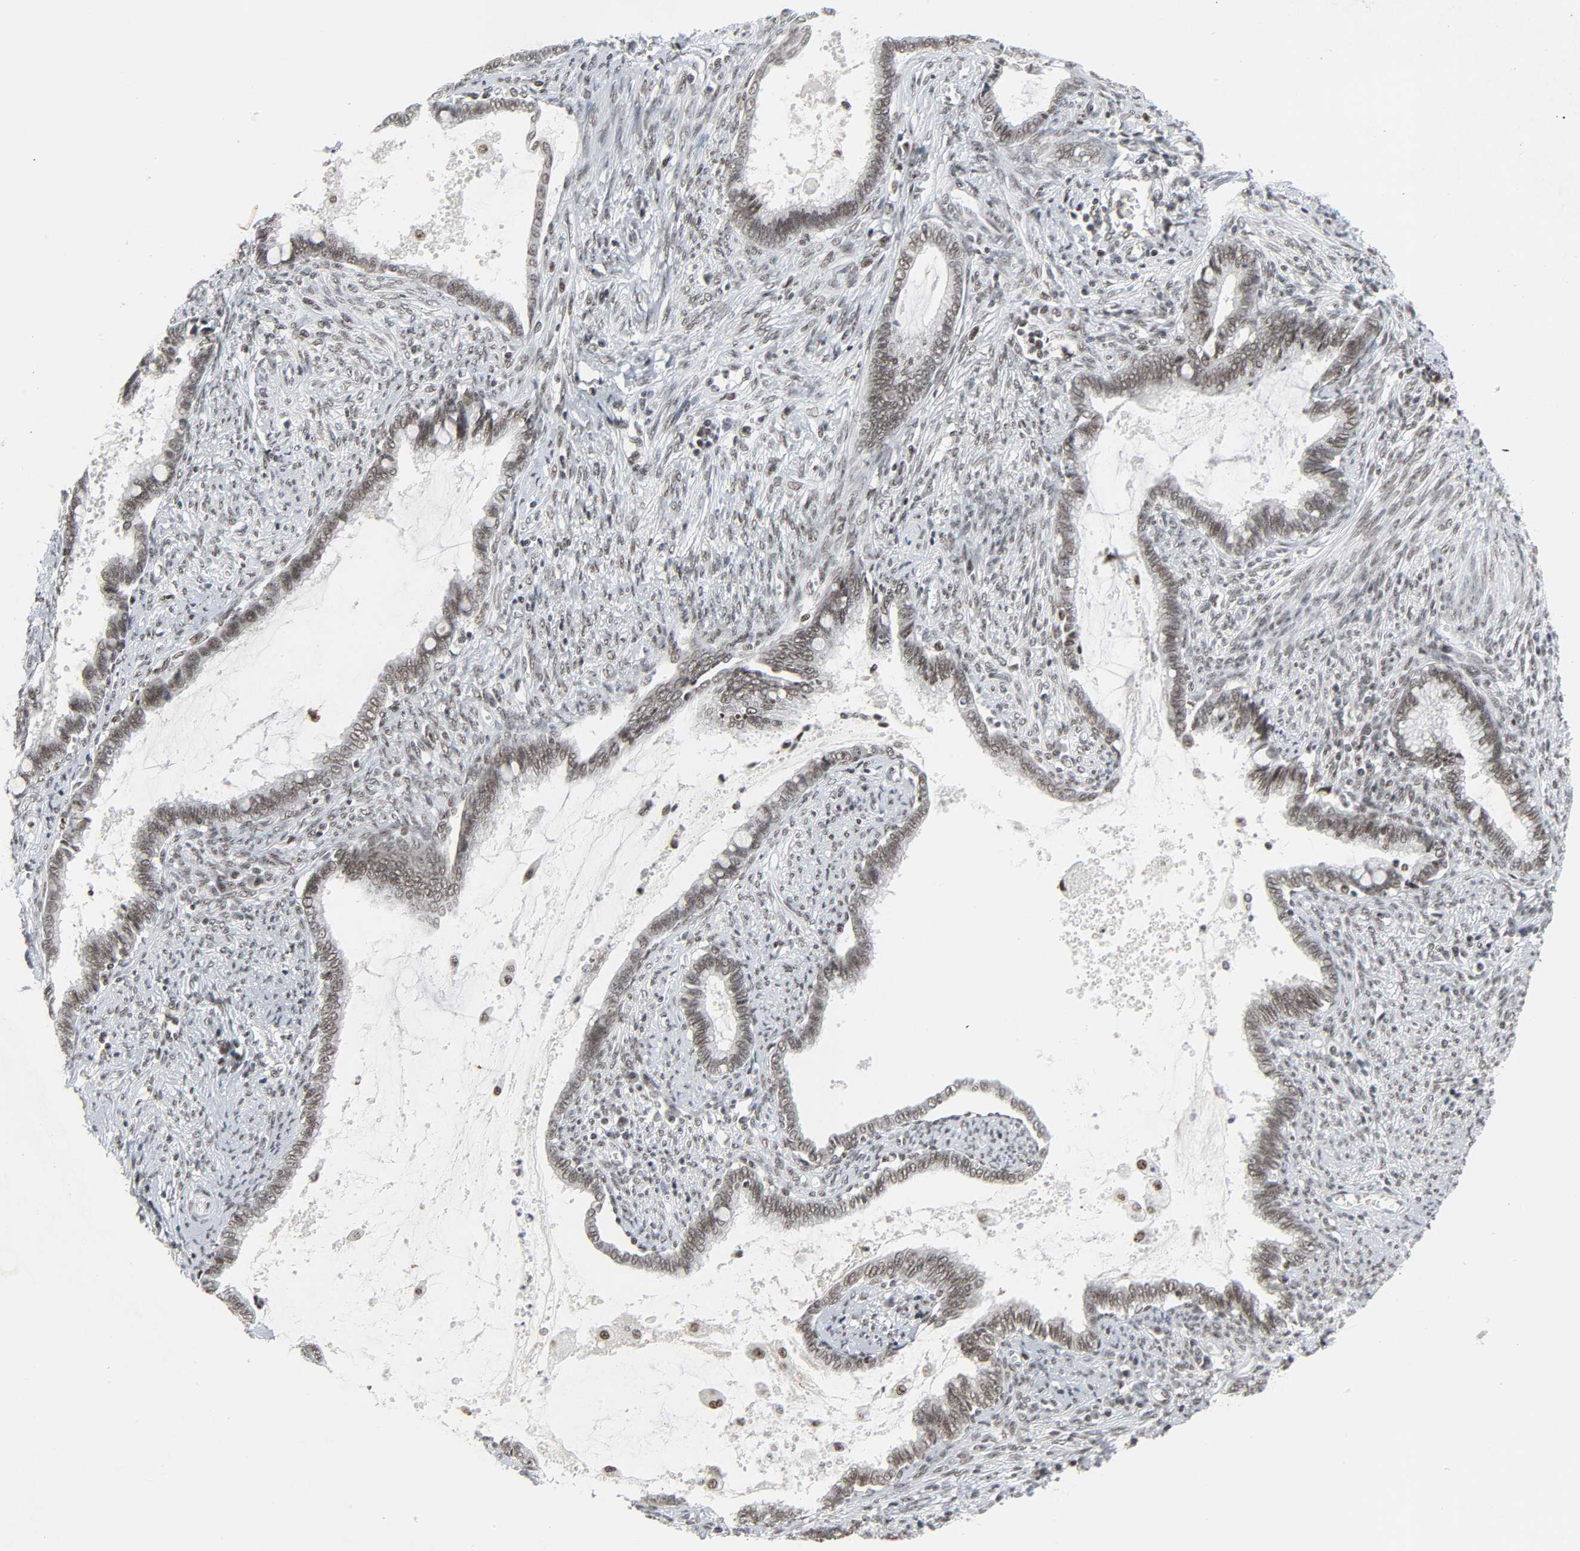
{"staining": {"intensity": "weak", "quantity": ">75%", "location": "nuclear"}, "tissue": "cervical cancer", "cell_type": "Tumor cells", "image_type": "cancer", "snomed": [{"axis": "morphology", "description": "Adenocarcinoma, NOS"}, {"axis": "topography", "description": "Cervix"}], "caption": "Adenocarcinoma (cervical) stained for a protein displays weak nuclear positivity in tumor cells. (DAB = brown stain, brightfield microscopy at high magnification).", "gene": "CDK7", "patient": {"sex": "female", "age": 44}}